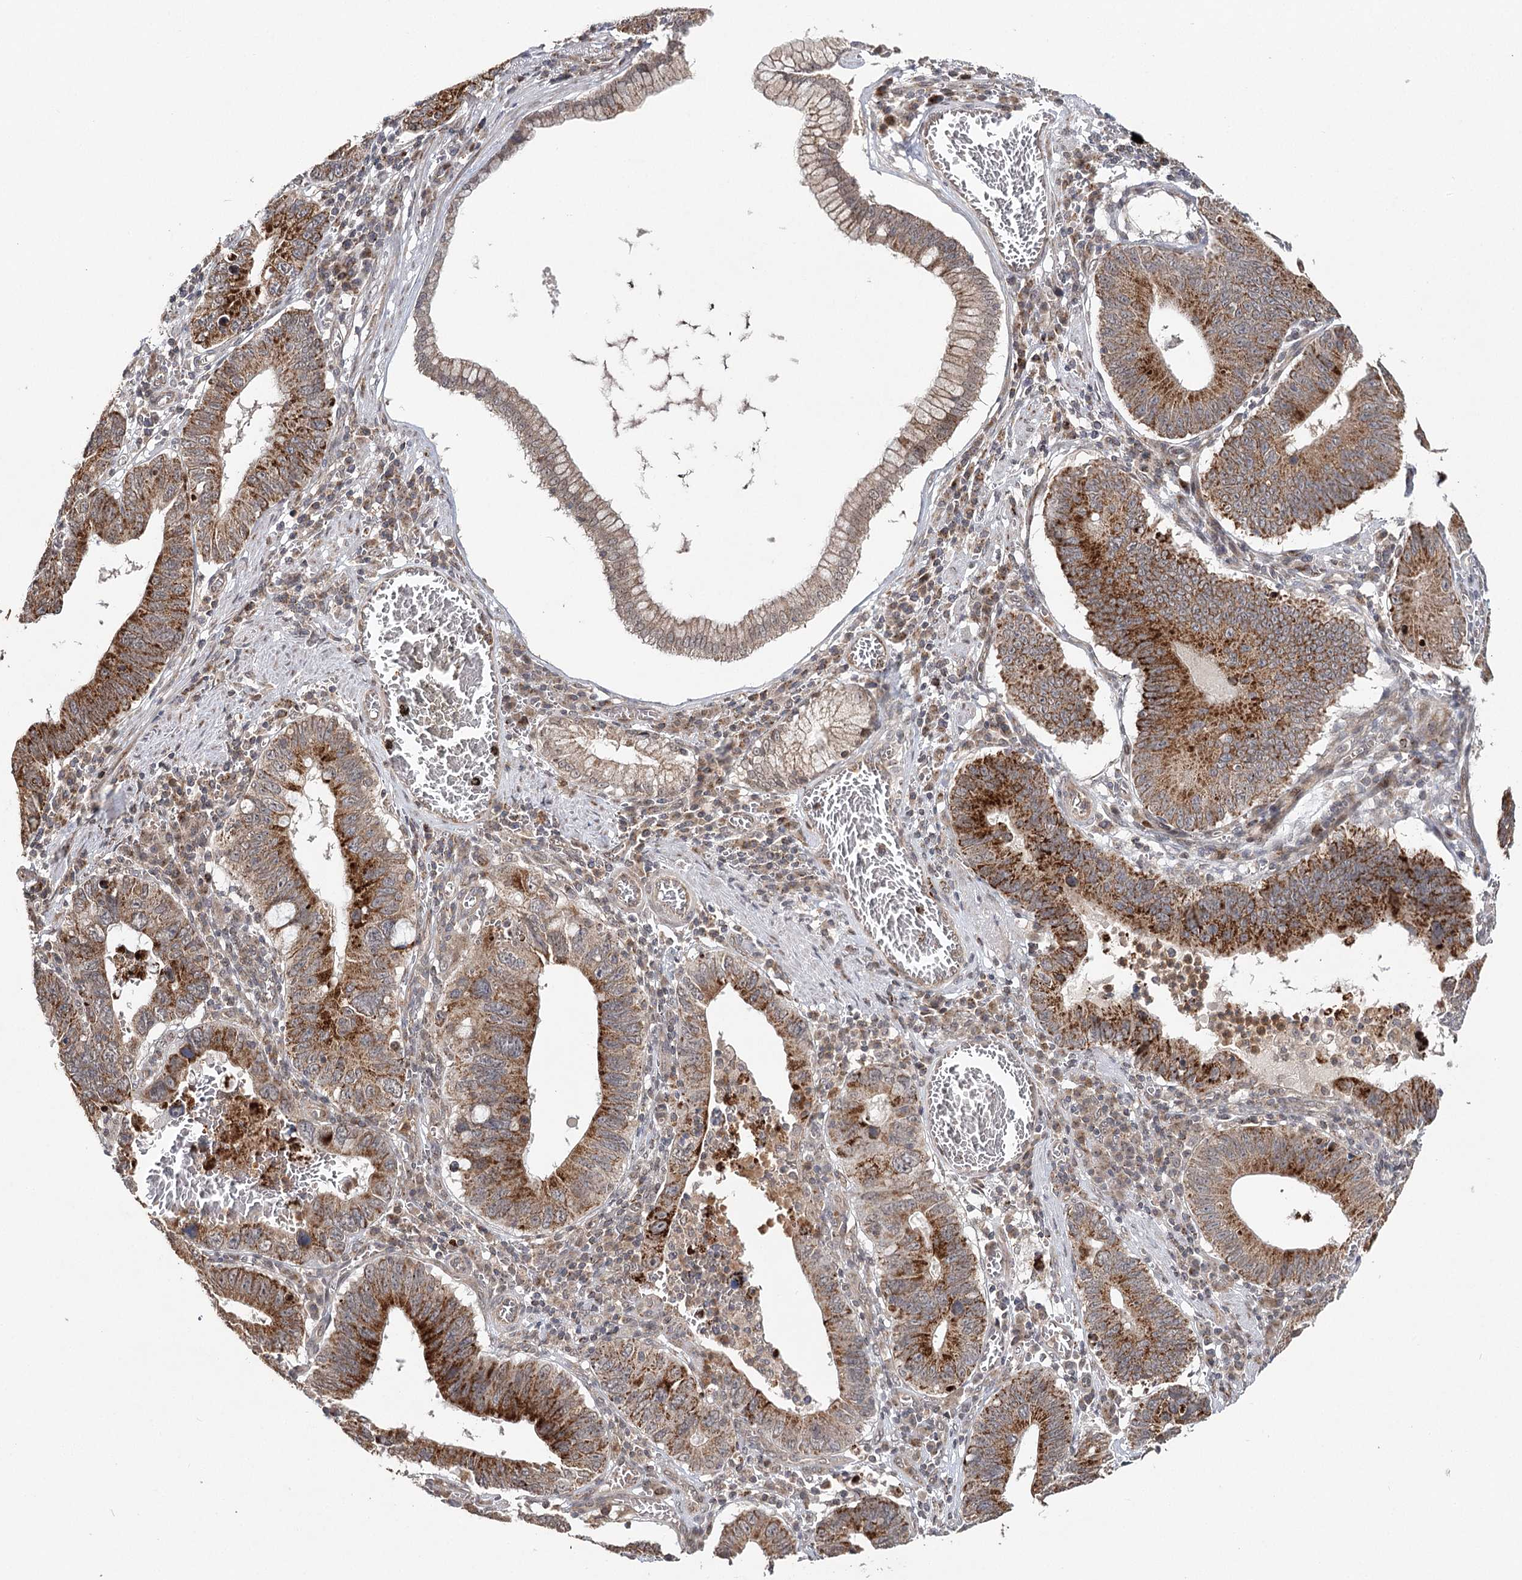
{"staining": {"intensity": "strong", "quantity": ">75%", "location": "cytoplasmic/membranous"}, "tissue": "stomach cancer", "cell_type": "Tumor cells", "image_type": "cancer", "snomed": [{"axis": "morphology", "description": "Adenocarcinoma, NOS"}, {"axis": "topography", "description": "Stomach"}, {"axis": "topography", "description": "Gastric cardia"}], "caption": "Protein analysis of stomach cancer (adenocarcinoma) tissue reveals strong cytoplasmic/membranous positivity in about >75% of tumor cells.", "gene": "ZNRF3", "patient": {"sex": "male", "age": 59}}